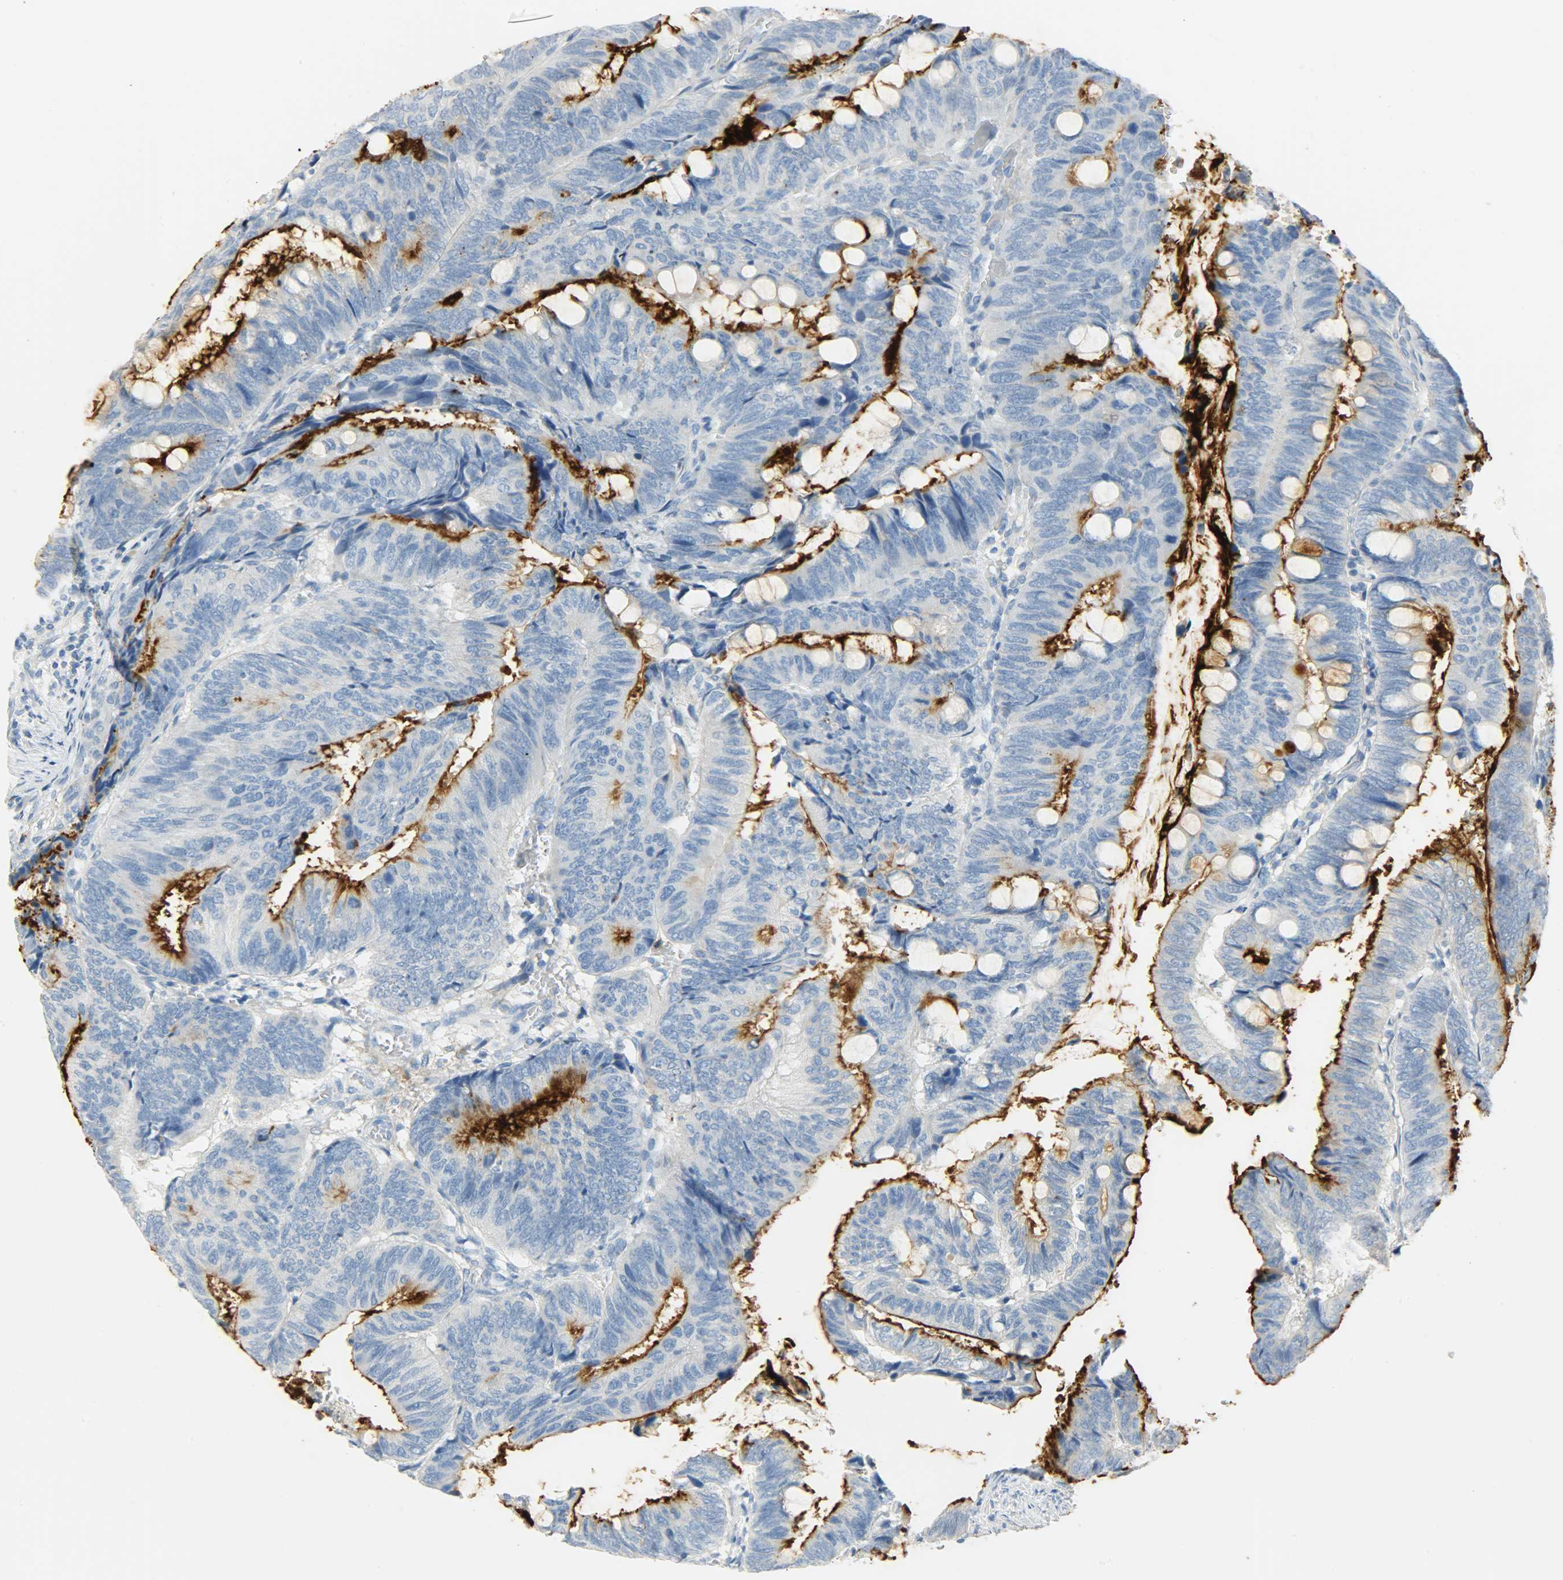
{"staining": {"intensity": "strong", "quantity": ">75%", "location": "cytoplasmic/membranous"}, "tissue": "colorectal cancer", "cell_type": "Tumor cells", "image_type": "cancer", "snomed": [{"axis": "morphology", "description": "Normal tissue, NOS"}, {"axis": "morphology", "description": "Adenocarcinoma, NOS"}, {"axis": "topography", "description": "Rectum"}, {"axis": "topography", "description": "Peripheral nerve tissue"}], "caption": "IHC of human colorectal cancer (adenocarcinoma) shows high levels of strong cytoplasmic/membranous positivity in about >75% of tumor cells.", "gene": "PROM1", "patient": {"sex": "male", "age": 92}}